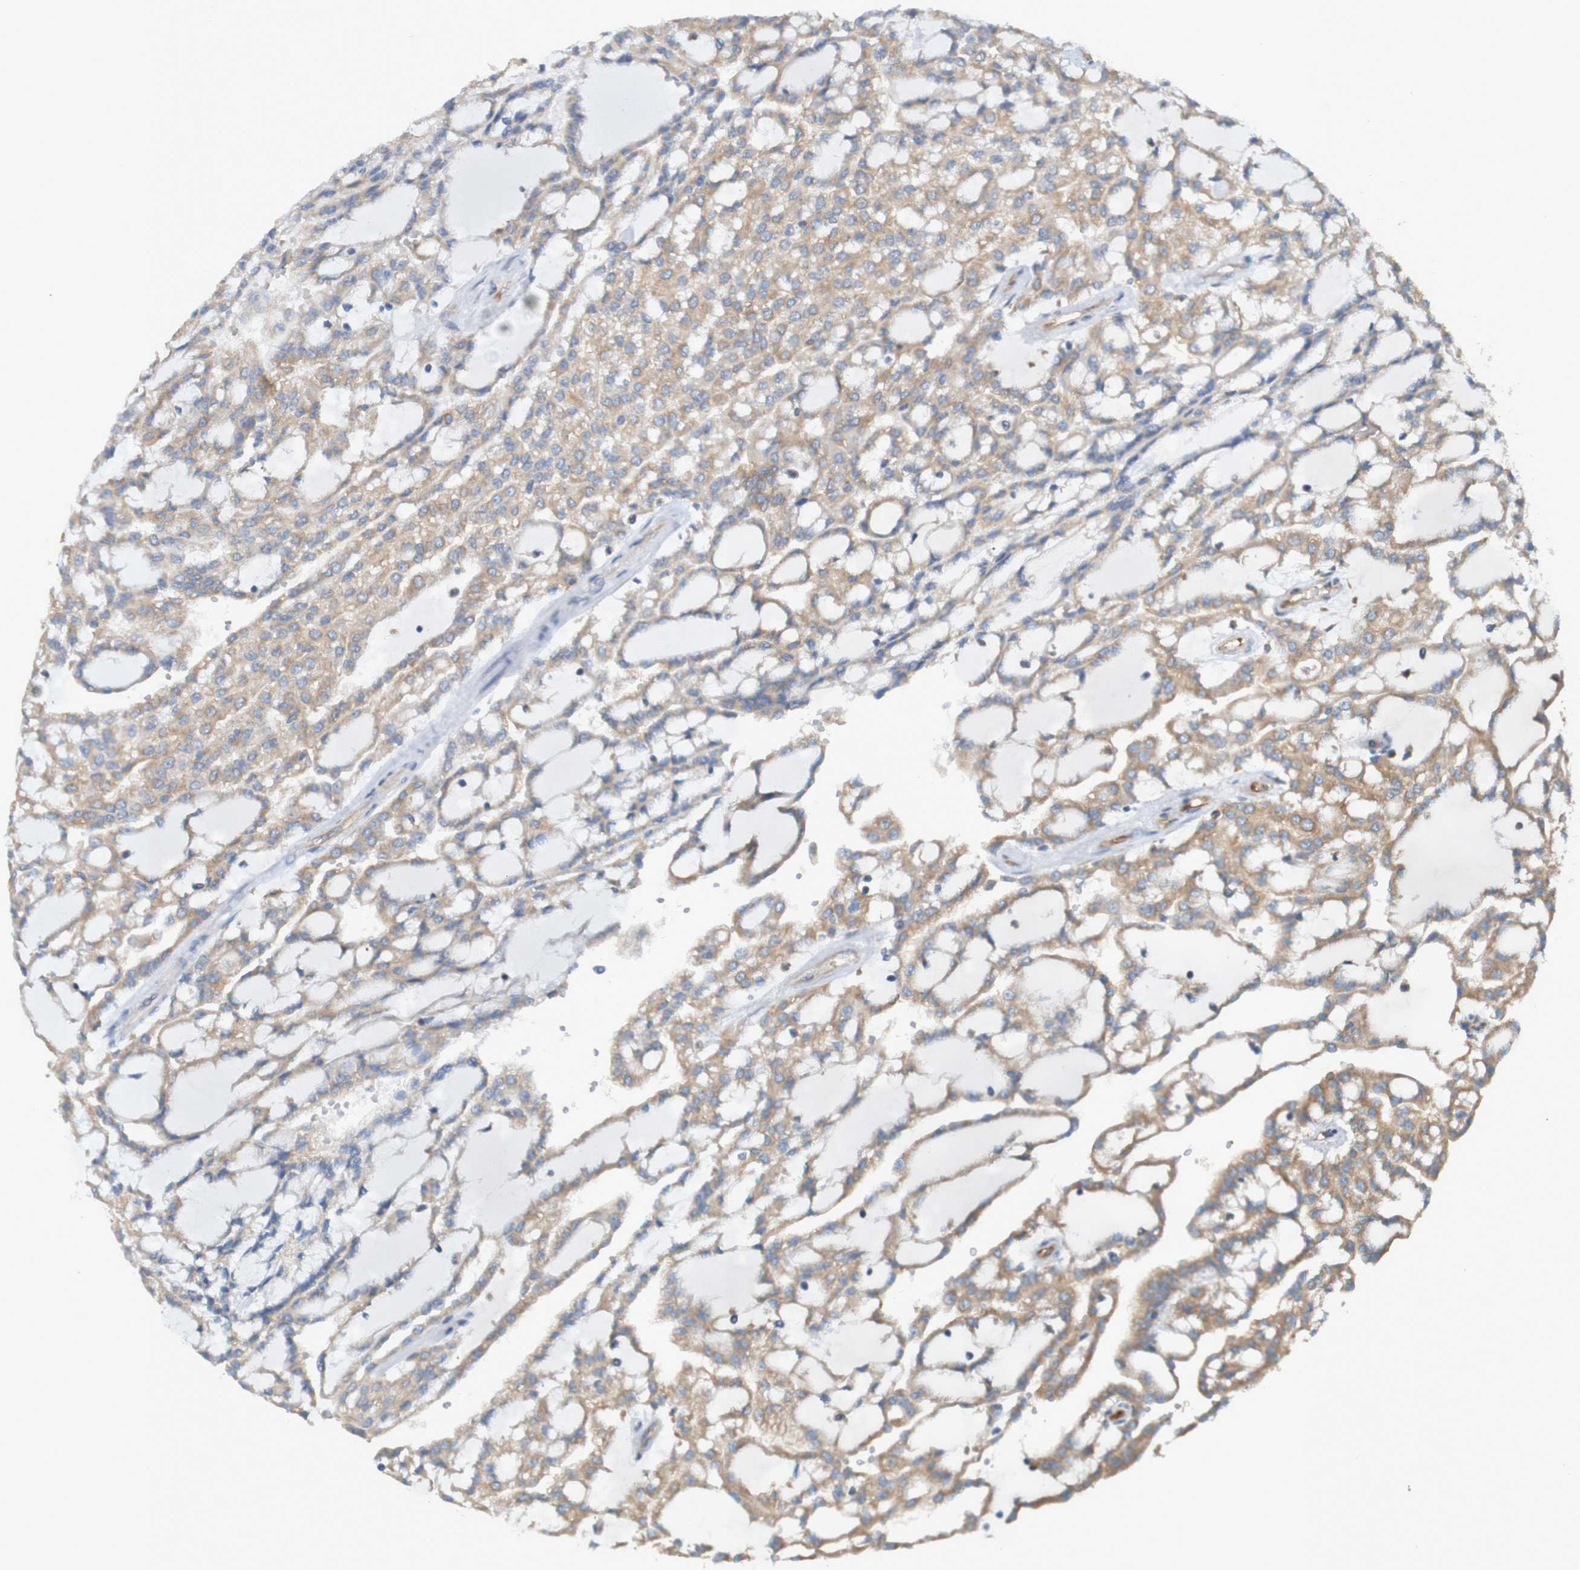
{"staining": {"intensity": "moderate", "quantity": ">75%", "location": "cytoplasmic/membranous"}, "tissue": "renal cancer", "cell_type": "Tumor cells", "image_type": "cancer", "snomed": [{"axis": "morphology", "description": "Adenocarcinoma, NOS"}, {"axis": "topography", "description": "Kidney"}], "caption": "This is an image of IHC staining of renal adenocarcinoma, which shows moderate positivity in the cytoplasmic/membranous of tumor cells.", "gene": "DNAJC4", "patient": {"sex": "male", "age": 63}}